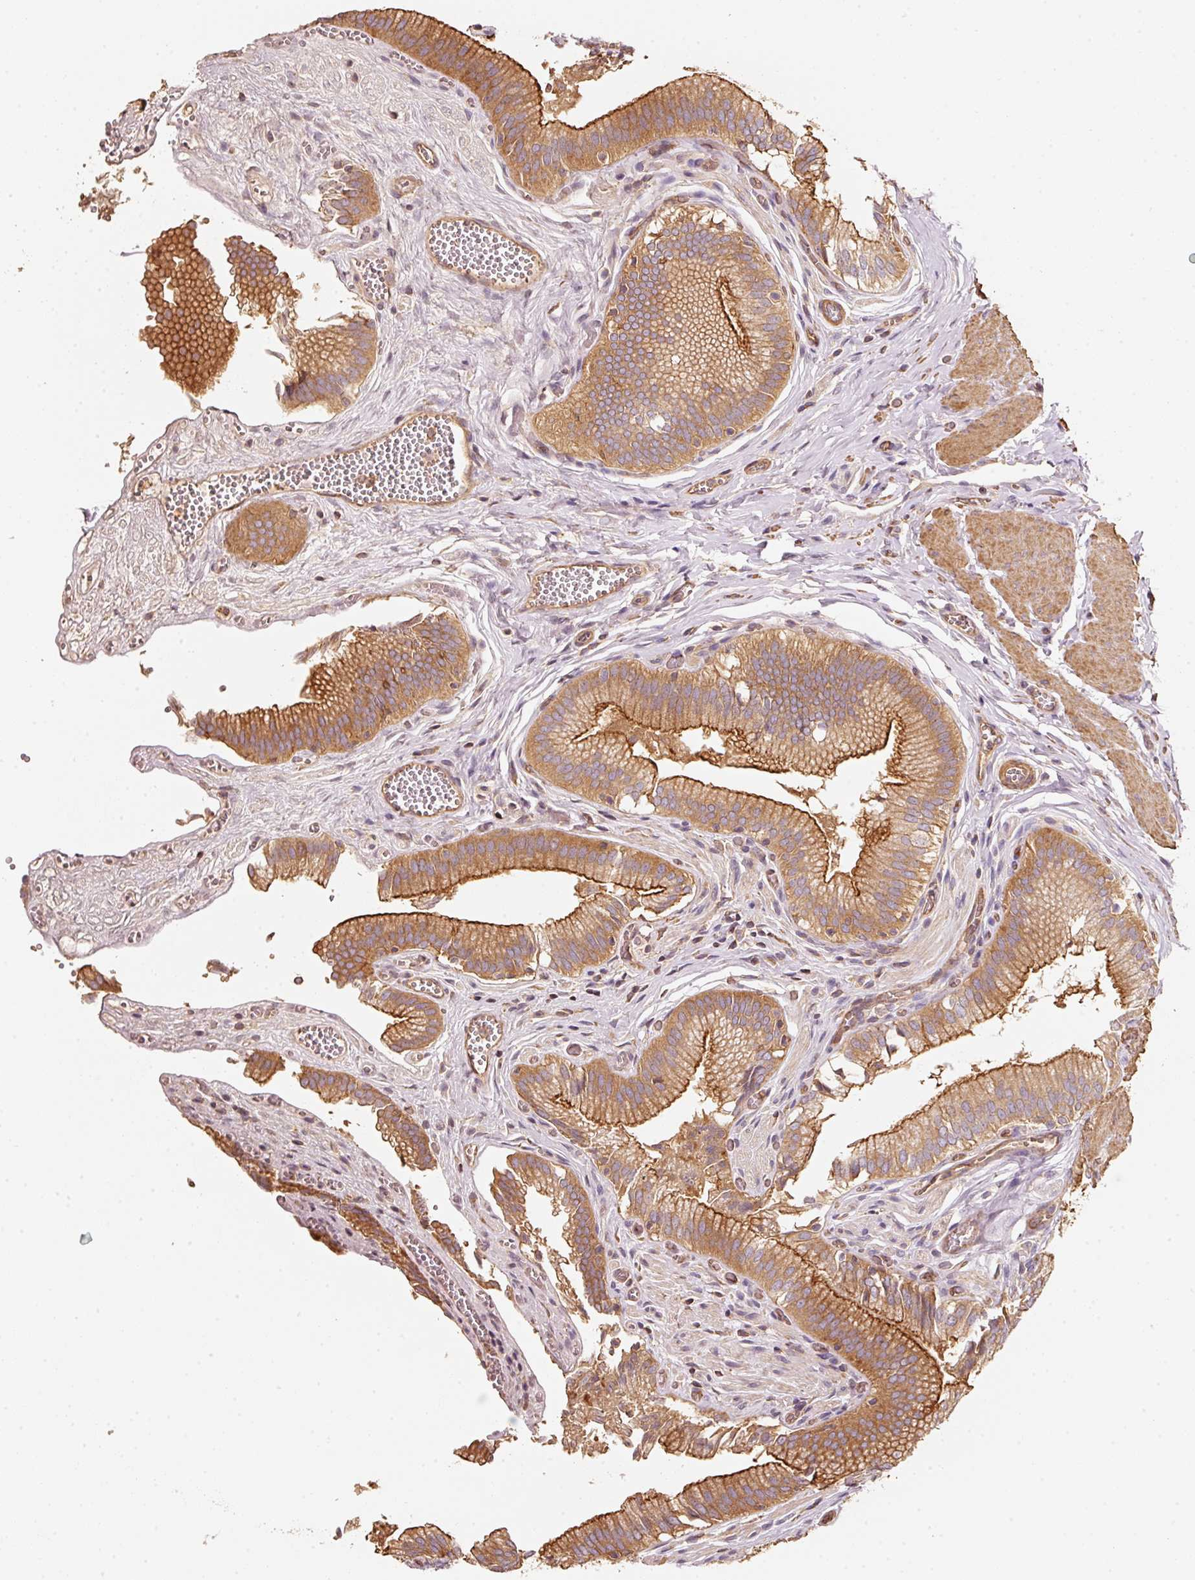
{"staining": {"intensity": "strong", "quantity": ">75%", "location": "cytoplasmic/membranous"}, "tissue": "gallbladder", "cell_type": "Glandular cells", "image_type": "normal", "snomed": [{"axis": "morphology", "description": "Normal tissue, NOS"}, {"axis": "topography", "description": "Gallbladder"}, {"axis": "topography", "description": "Peripheral nerve tissue"}], "caption": "Strong cytoplasmic/membranous positivity is identified in approximately >75% of glandular cells in unremarkable gallbladder.", "gene": "CEP95", "patient": {"sex": "male", "age": 17}}